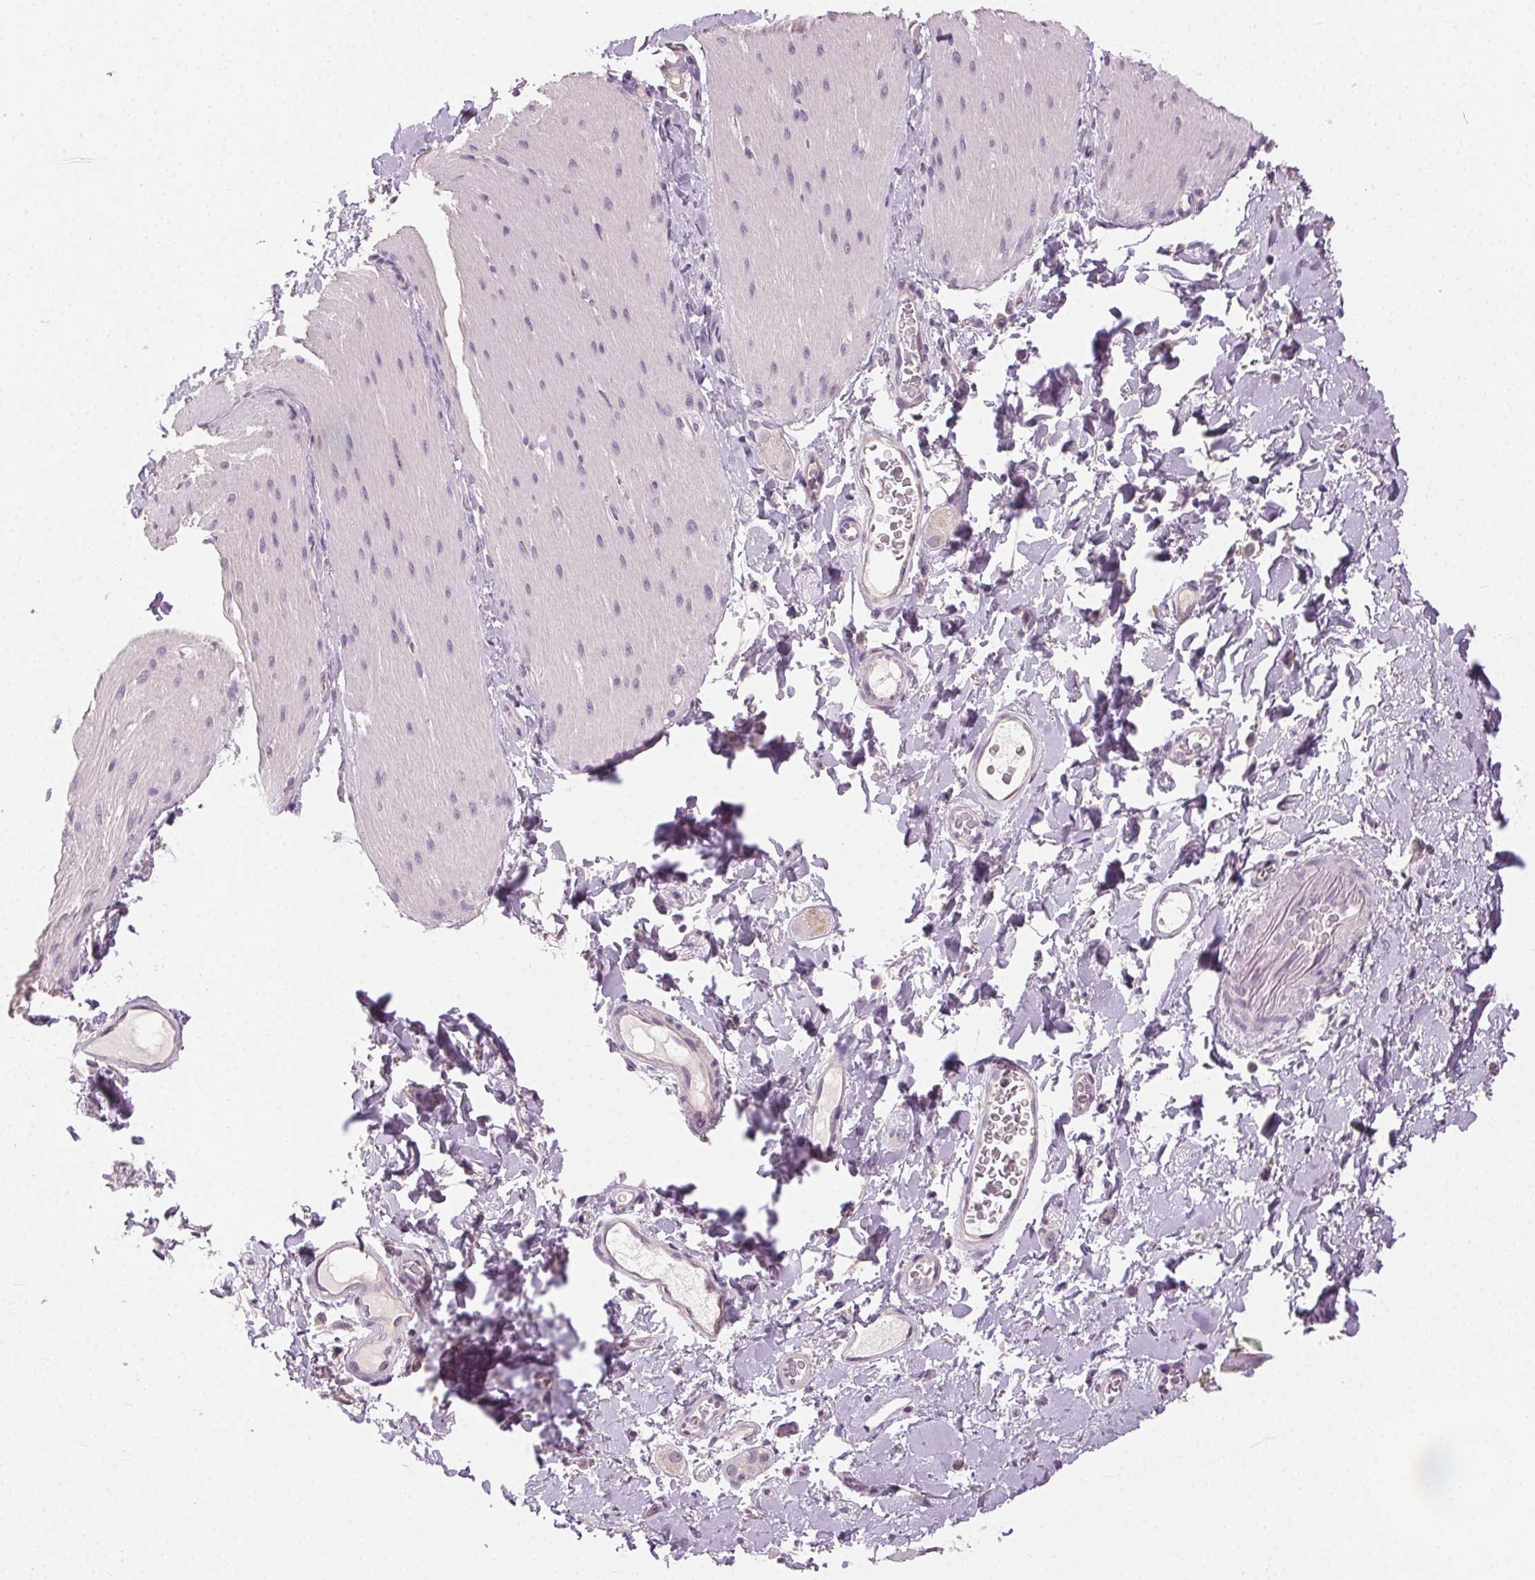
{"staining": {"intensity": "negative", "quantity": "none", "location": "none"}, "tissue": "smooth muscle", "cell_type": "Smooth muscle cells", "image_type": "normal", "snomed": [{"axis": "morphology", "description": "Normal tissue, NOS"}, {"axis": "topography", "description": "Smooth muscle"}, {"axis": "topography", "description": "Colon"}], "caption": "IHC of unremarkable human smooth muscle reveals no positivity in smooth muscle cells.", "gene": "CLTRN", "patient": {"sex": "male", "age": 73}}